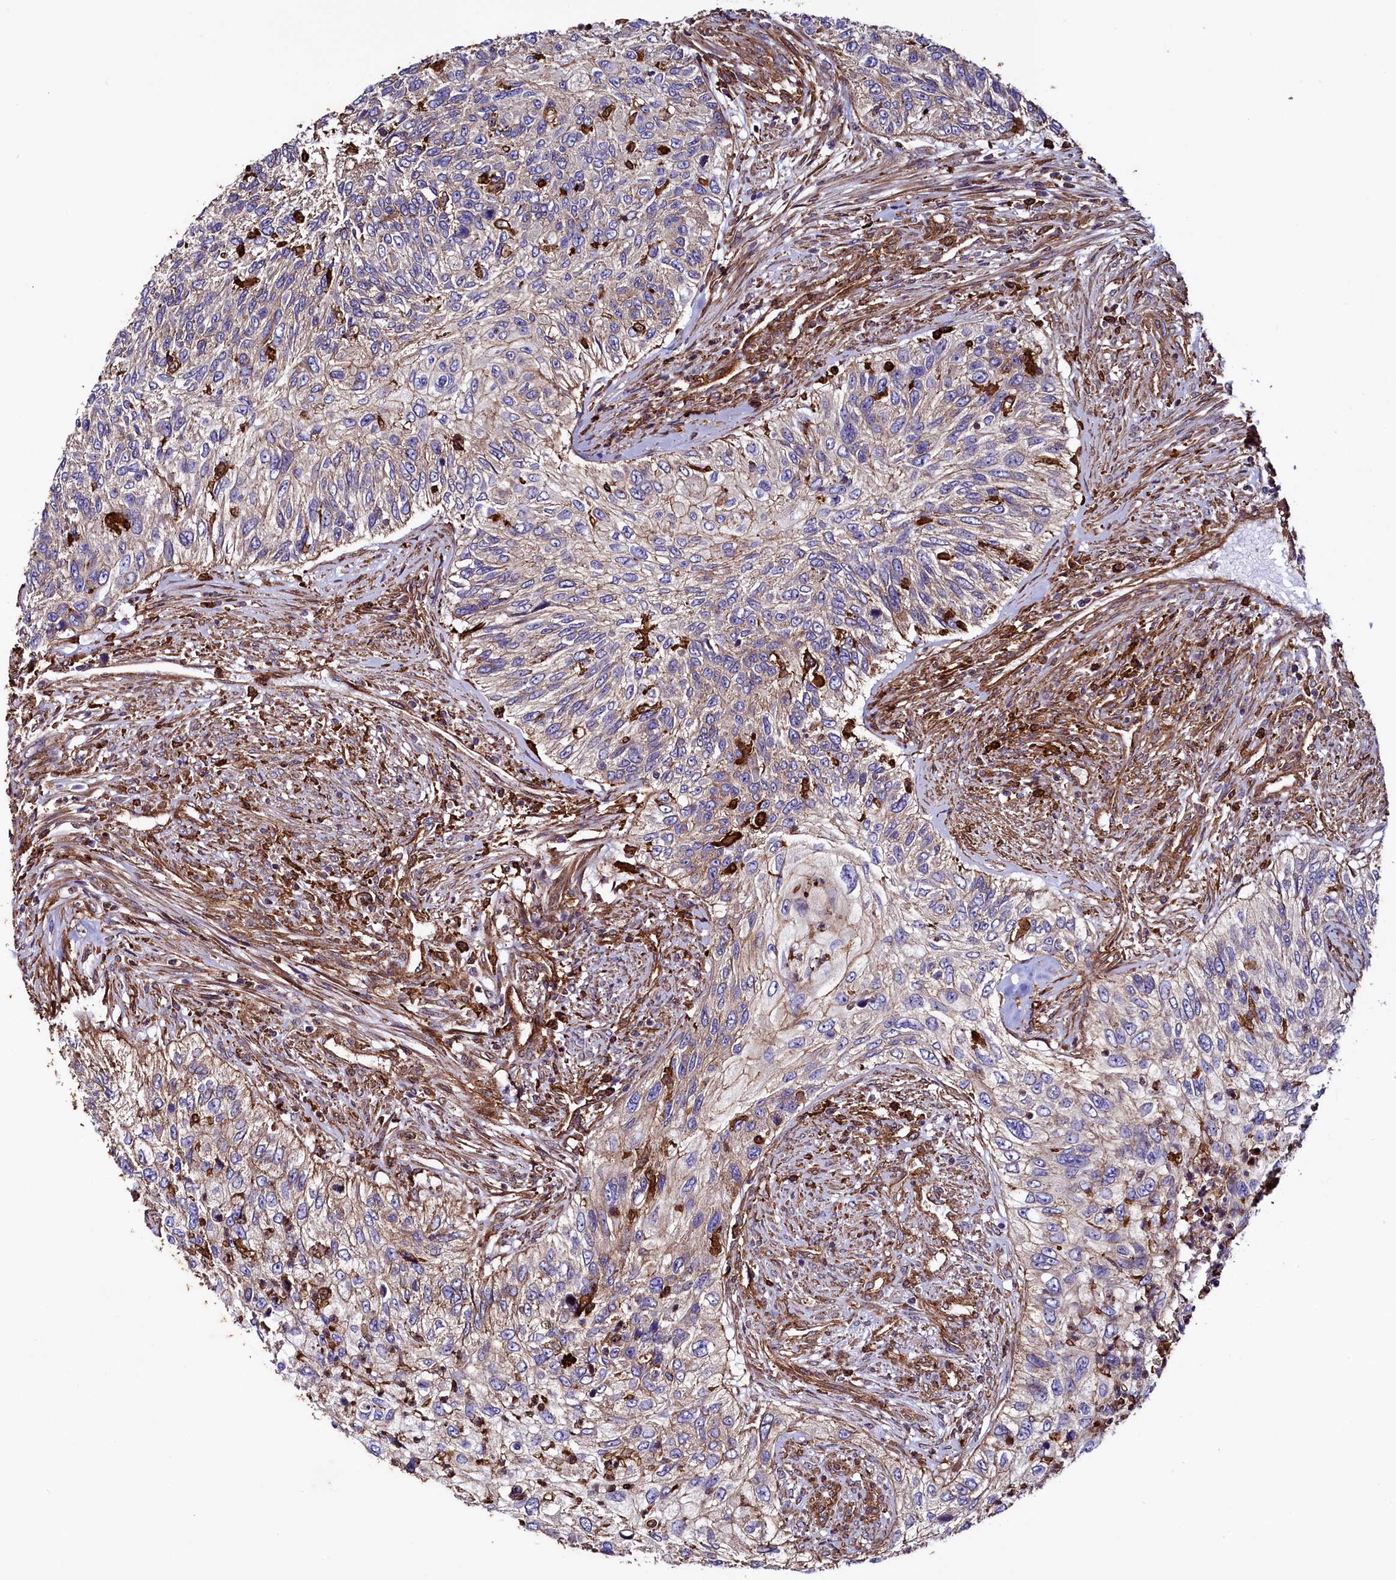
{"staining": {"intensity": "weak", "quantity": ">75%", "location": "cytoplasmic/membranous"}, "tissue": "urothelial cancer", "cell_type": "Tumor cells", "image_type": "cancer", "snomed": [{"axis": "morphology", "description": "Urothelial carcinoma, High grade"}, {"axis": "topography", "description": "Urinary bladder"}], "caption": "Immunohistochemistry (IHC) (DAB) staining of human high-grade urothelial carcinoma demonstrates weak cytoplasmic/membranous protein positivity in approximately >75% of tumor cells. (DAB = brown stain, brightfield microscopy at high magnification).", "gene": "STAMBPL1", "patient": {"sex": "female", "age": 60}}